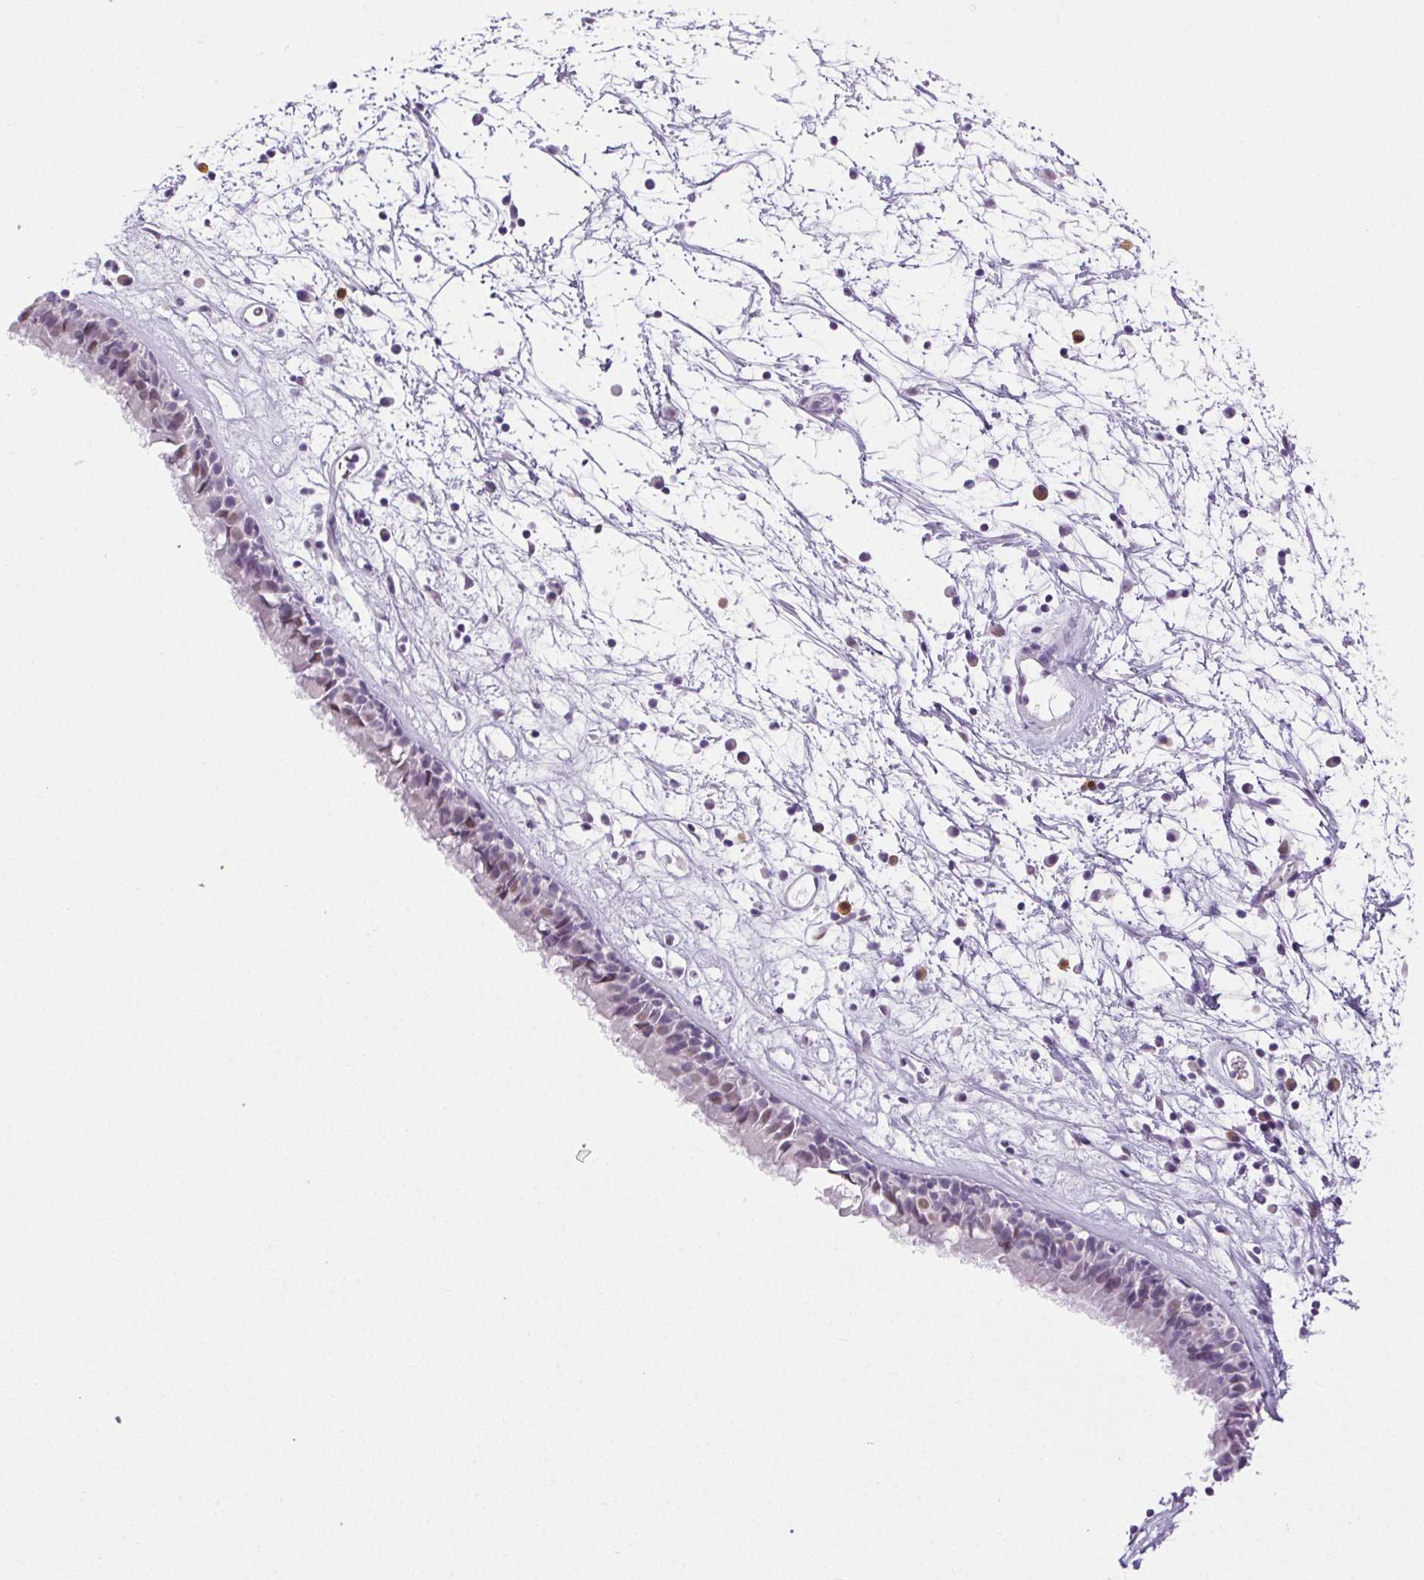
{"staining": {"intensity": "weak", "quantity": "<25%", "location": "nuclear"}, "tissue": "nasopharynx", "cell_type": "Respiratory epithelial cells", "image_type": "normal", "snomed": [{"axis": "morphology", "description": "Normal tissue, NOS"}, {"axis": "topography", "description": "Nasopharynx"}], "caption": "IHC micrograph of benign nasopharynx stained for a protein (brown), which exhibits no positivity in respiratory epithelial cells. Nuclei are stained in blue.", "gene": "CADPS", "patient": {"sex": "male", "age": 24}}